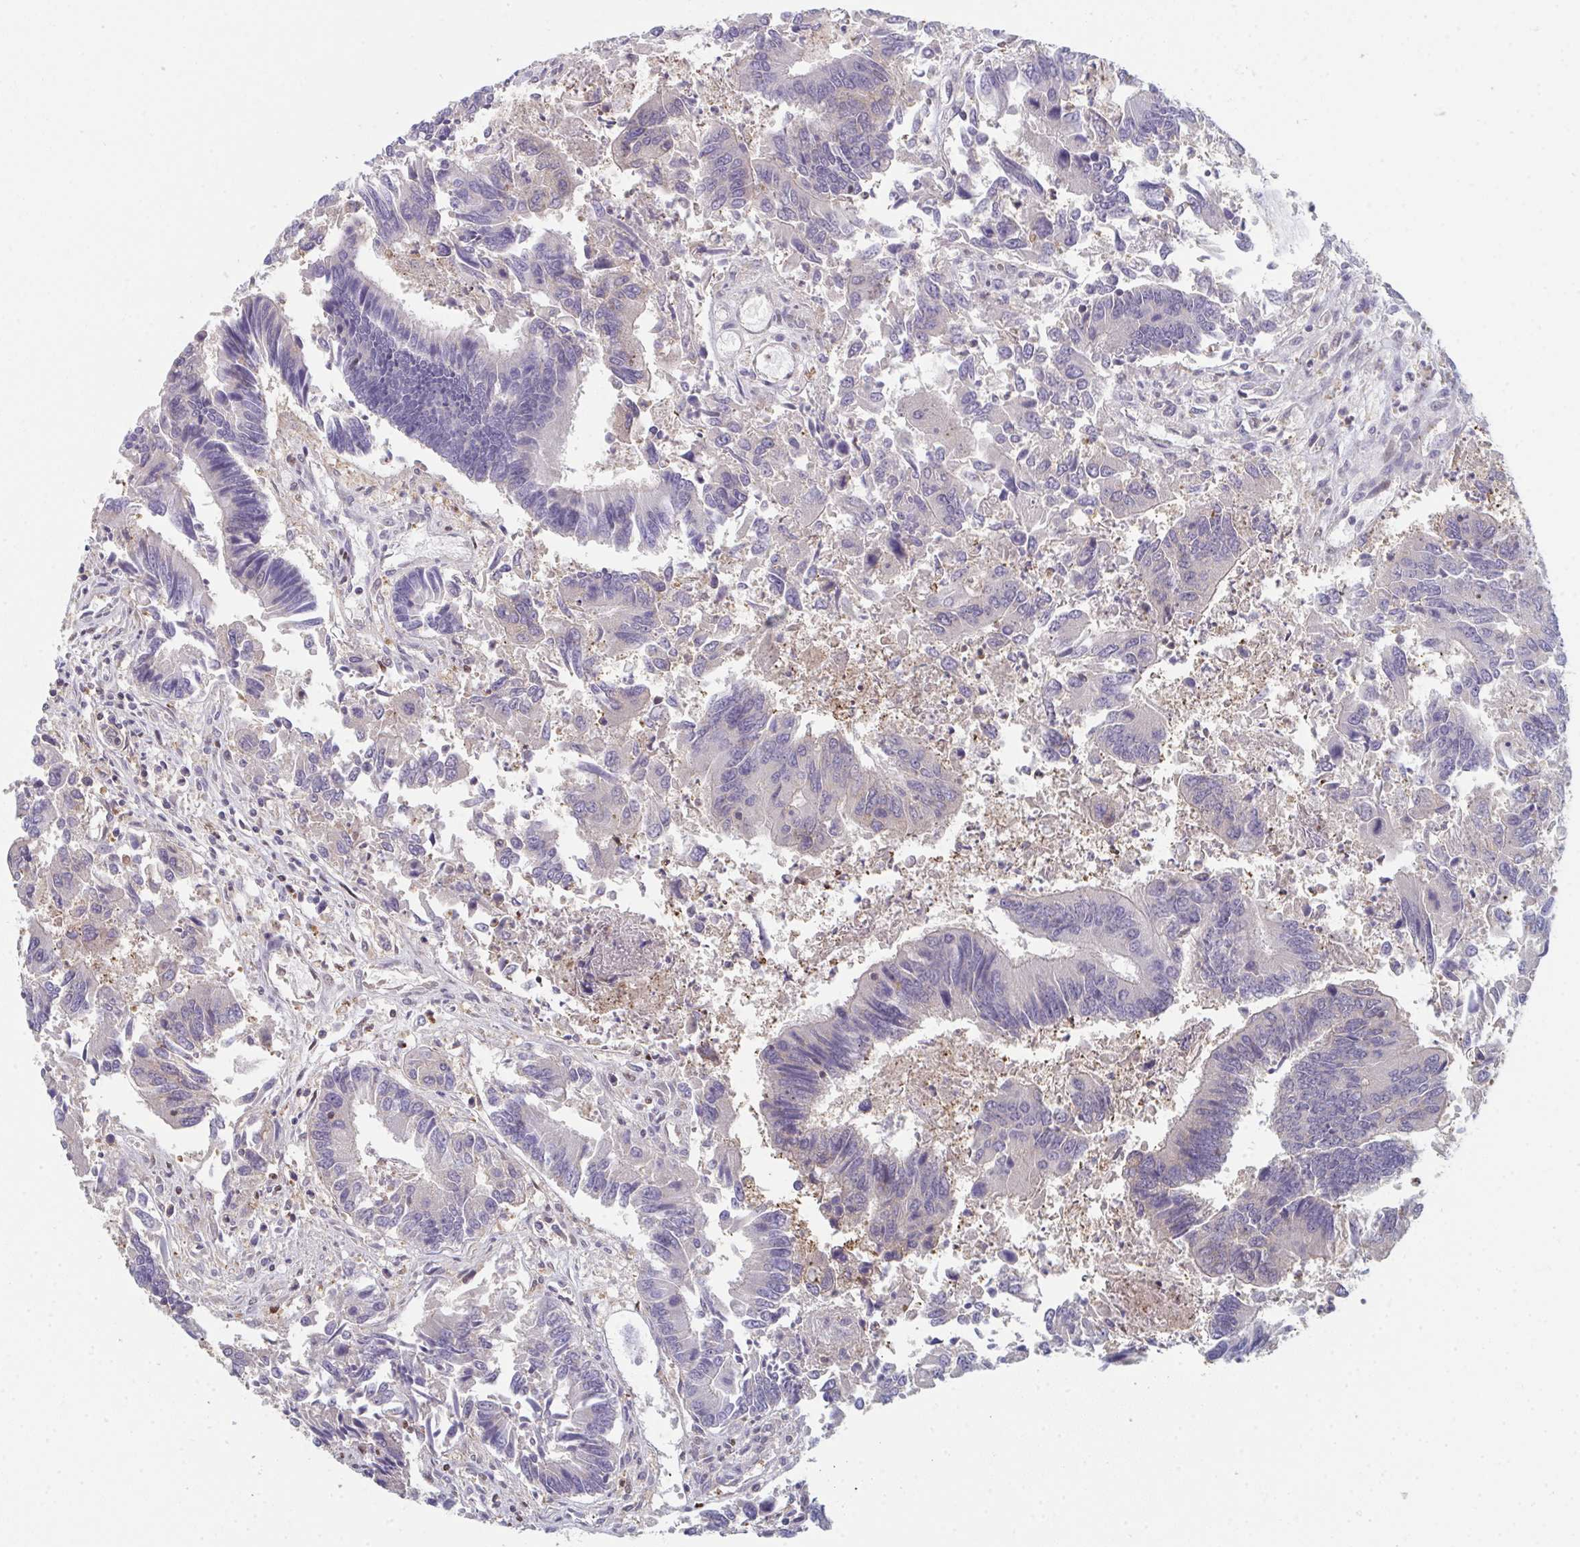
{"staining": {"intensity": "negative", "quantity": "none", "location": "none"}, "tissue": "colorectal cancer", "cell_type": "Tumor cells", "image_type": "cancer", "snomed": [{"axis": "morphology", "description": "Adenocarcinoma, NOS"}, {"axis": "topography", "description": "Colon"}], "caption": "Tumor cells are negative for protein expression in human colorectal adenocarcinoma. (Immunohistochemistry, brightfield microscopy, high magnification).", "gene": "ACD", "patient": {"sex": "female", "age": 67}}